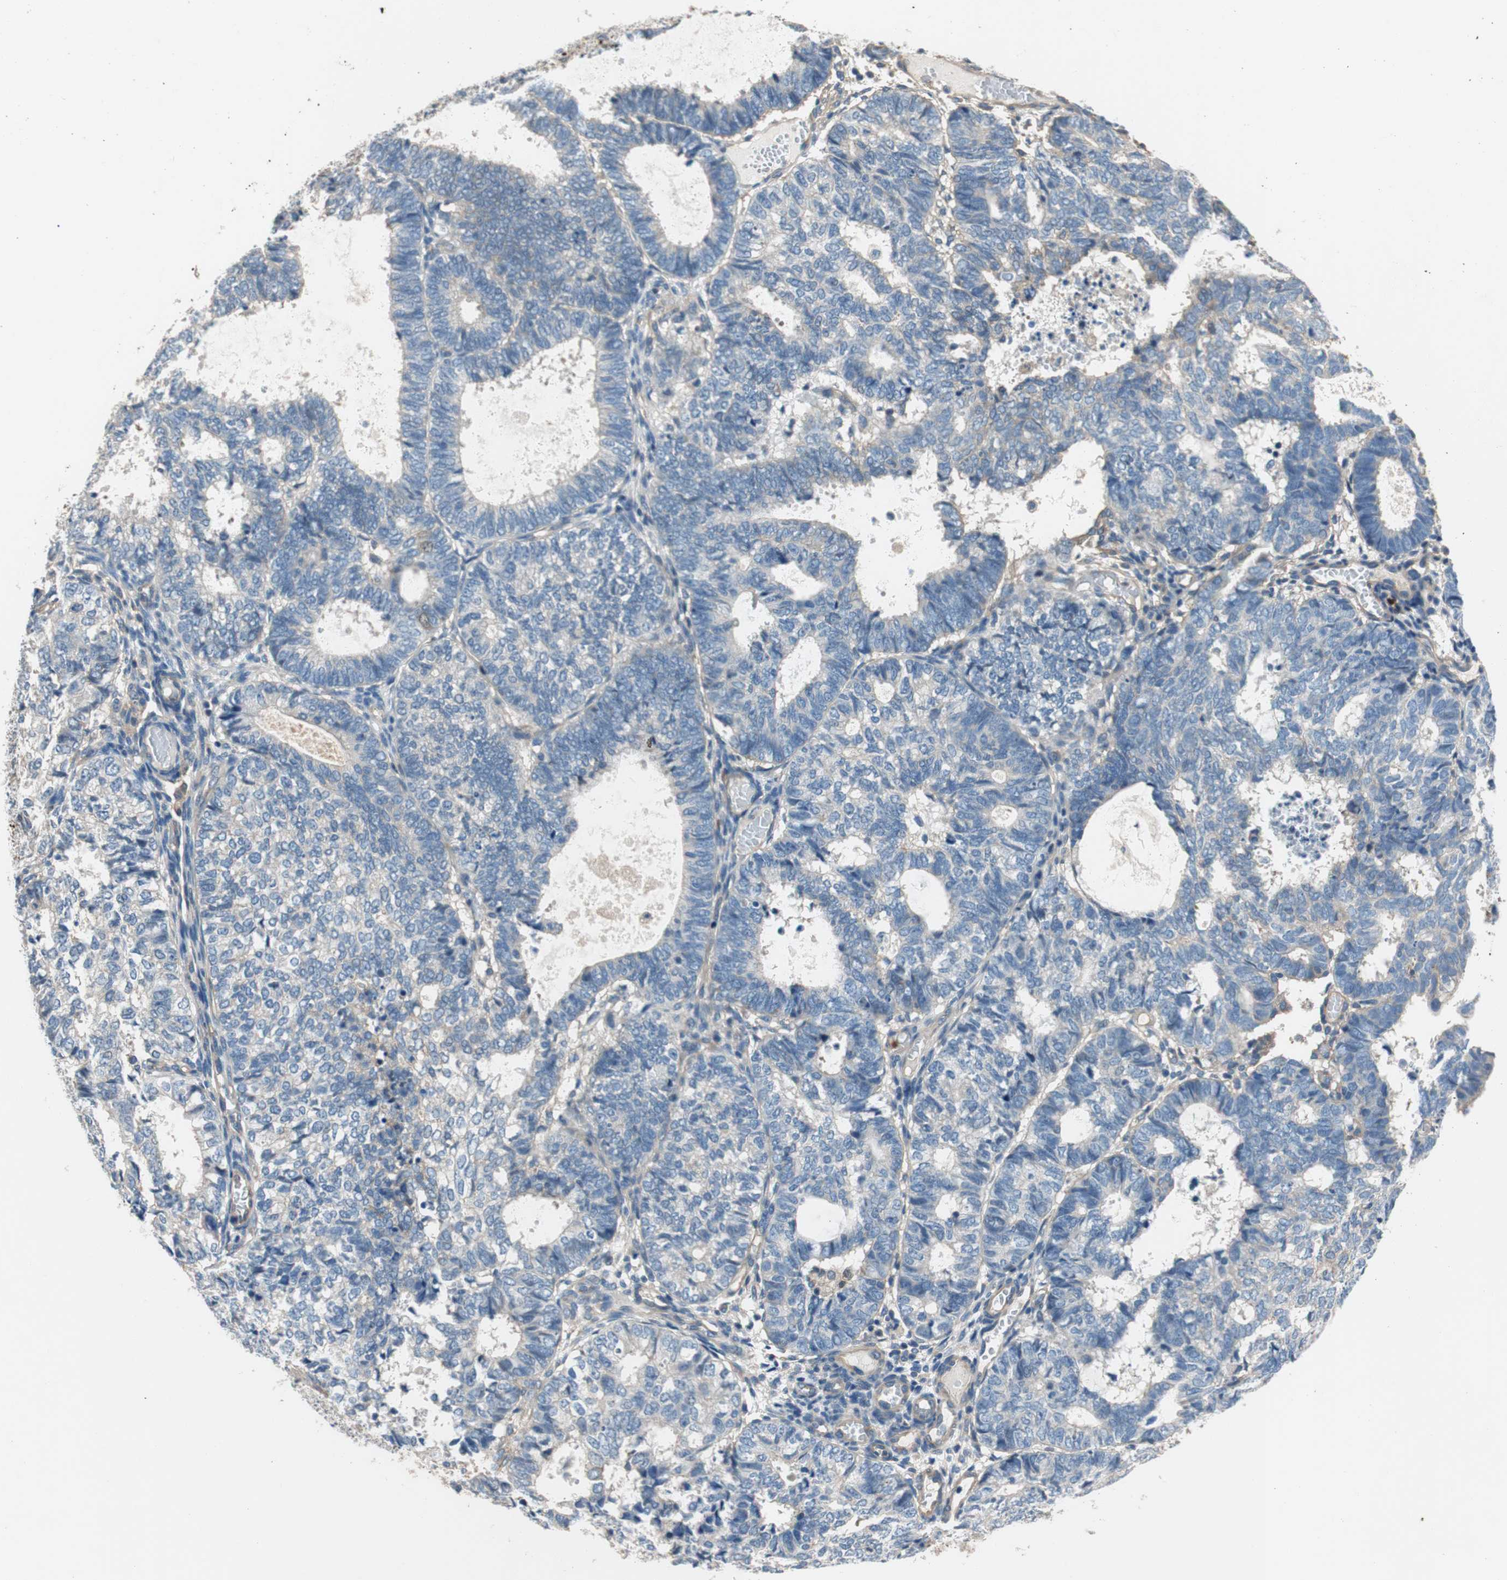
{"staining": {"intensity": "negative", "quantity": "none", "location": "none"}, "tissue": "endometrial cancer", "cell_type": "Tumor cells", "image_type": "cancer", "snomed": [{"axis": "morphology", "description": "Adenocarcinoma, NOS"}, {"axis": "topography", "description": "Uterus"}], "caption": "There is no significant staining in tumor cells of endometrial cancer.", "gene": "CALML3", "patient": {"sex": "female", "age": 60}}